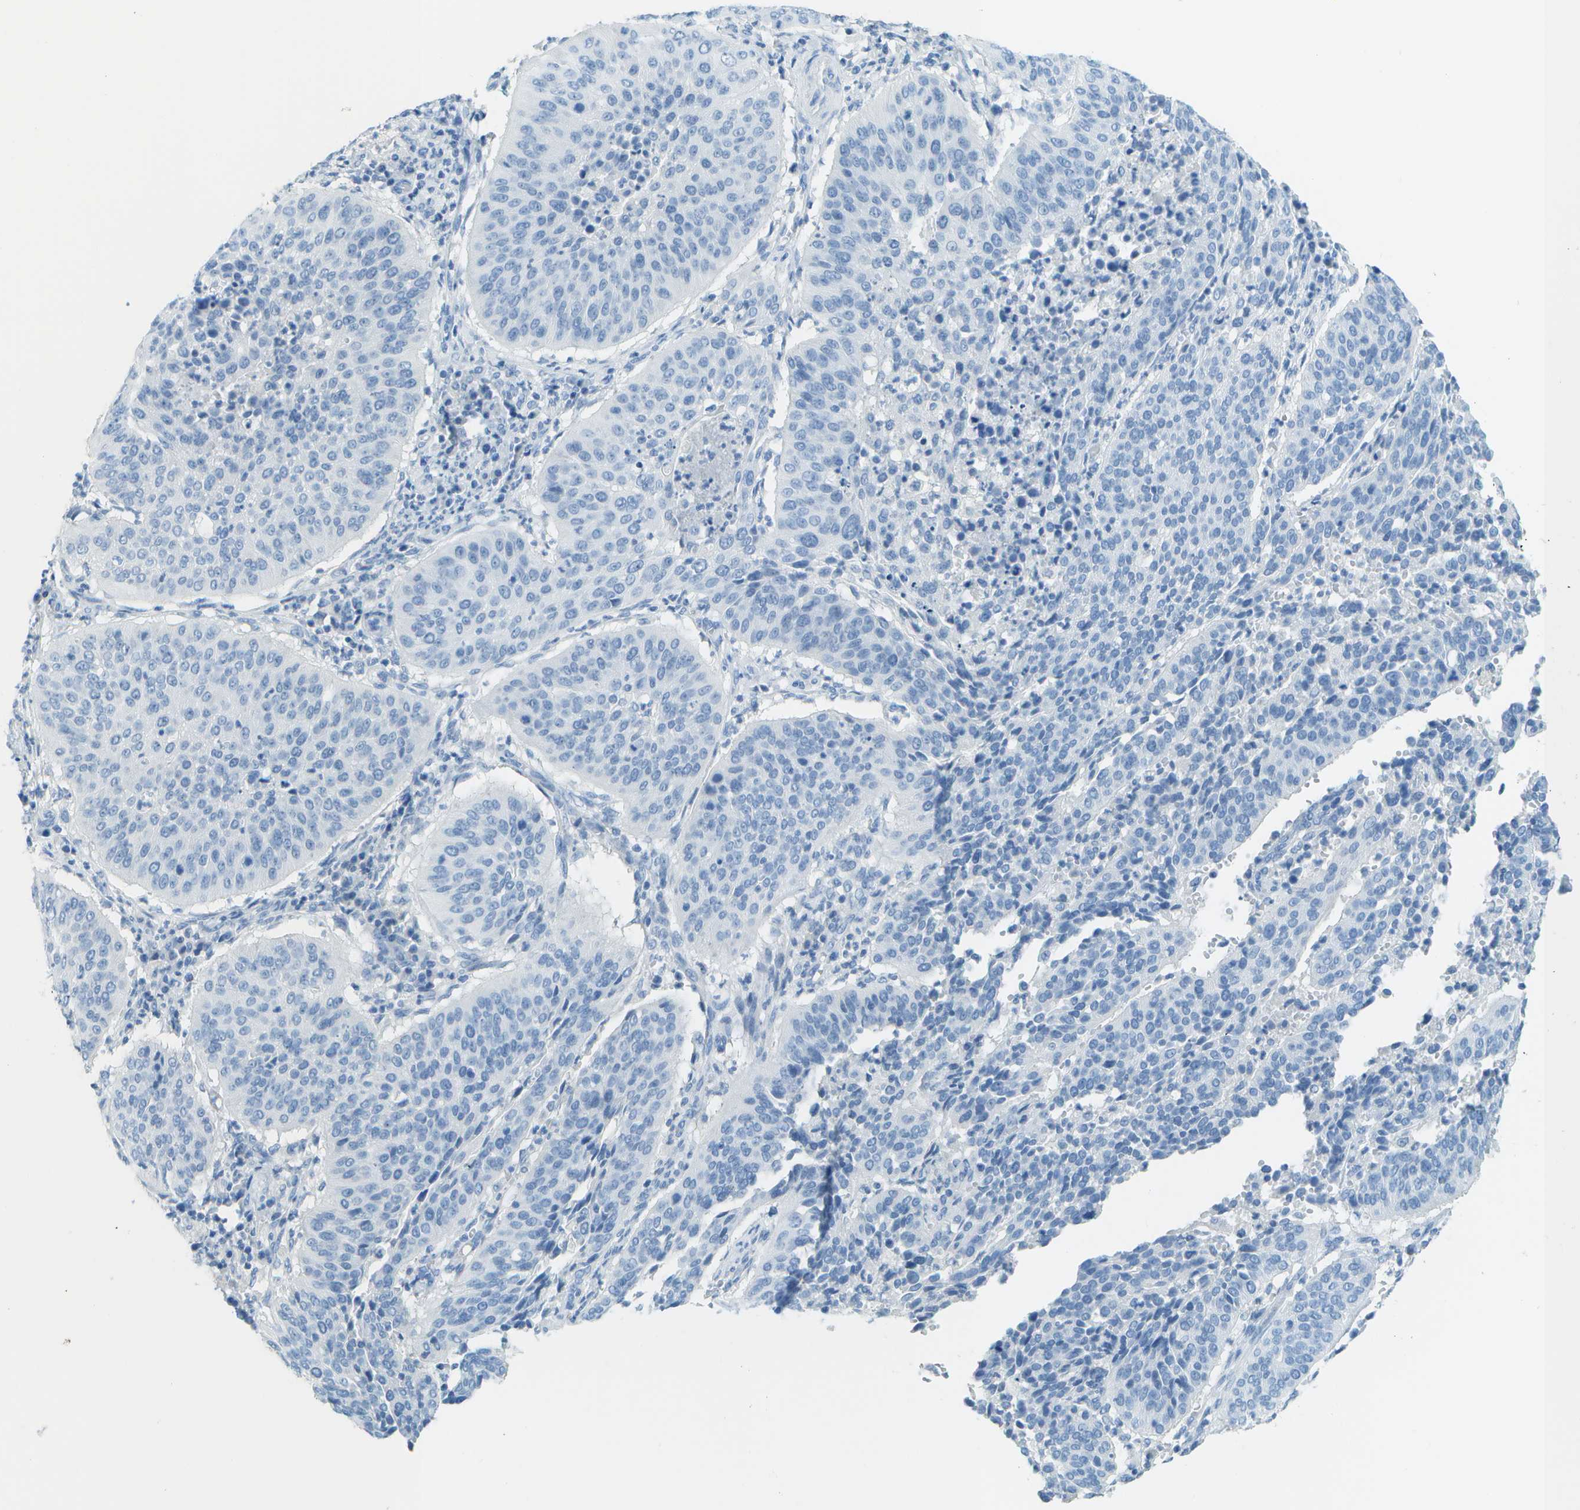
{"staining": {"intensity": "negative", "quantity": "none", "location": "none"}, "tissue": "cervical cancer", "cell_type": "Tumor cells", "image_type": "cancer", "snomed": [{"axis": "morphology", "description": "Normal tissue, NOS"}, {"axis": "morphology", "description": "Squamous cell carcinoma, NOS"}, {"axis": "topography", "description": "Cervix"}], "caption": "IHC of cervical squamous cell carcinoma demonstrates no staining in tumor cells.", "gene": "C1S", "patient": {"sex": "female", "age": 39}}